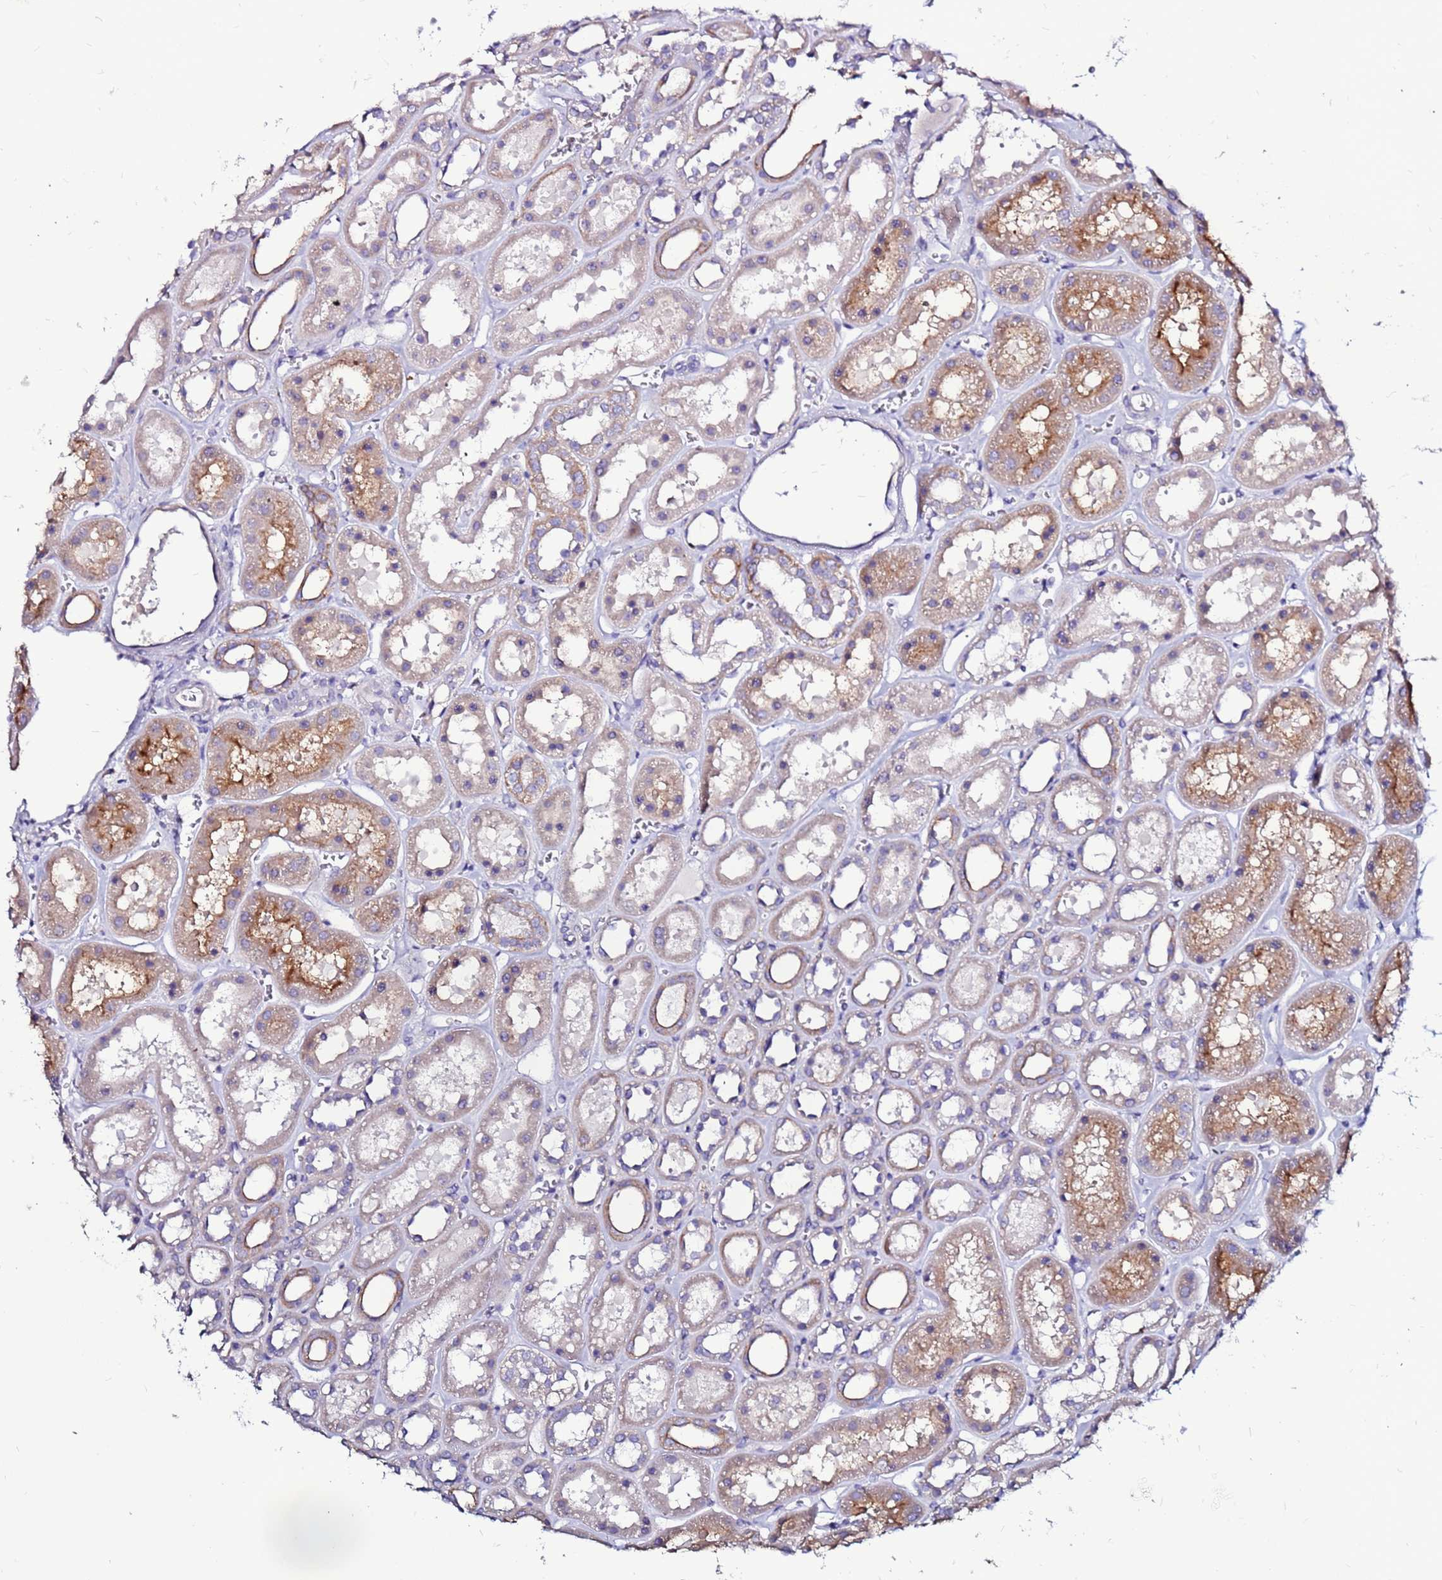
{"staining": {"intensity": "negative", "quantity": "none", "location": "none"}, "tissue": "kidney", "cell_type": "Cells in glomeruli", "image_type": "normal", "snomed": [{"axis": "morphology", "description": "Normal tissue, NOS"}, {"axis": "topography", "description": "Kidney"}], "caption": "IHC image of normal kidney: human kidney stained with DAB (3,3'-diaminobenzidine) shows no significant protein positivity in cells in glomeruli.", "gene": "SLC44A3", "patient": {"sex": "female", "age": 41}}